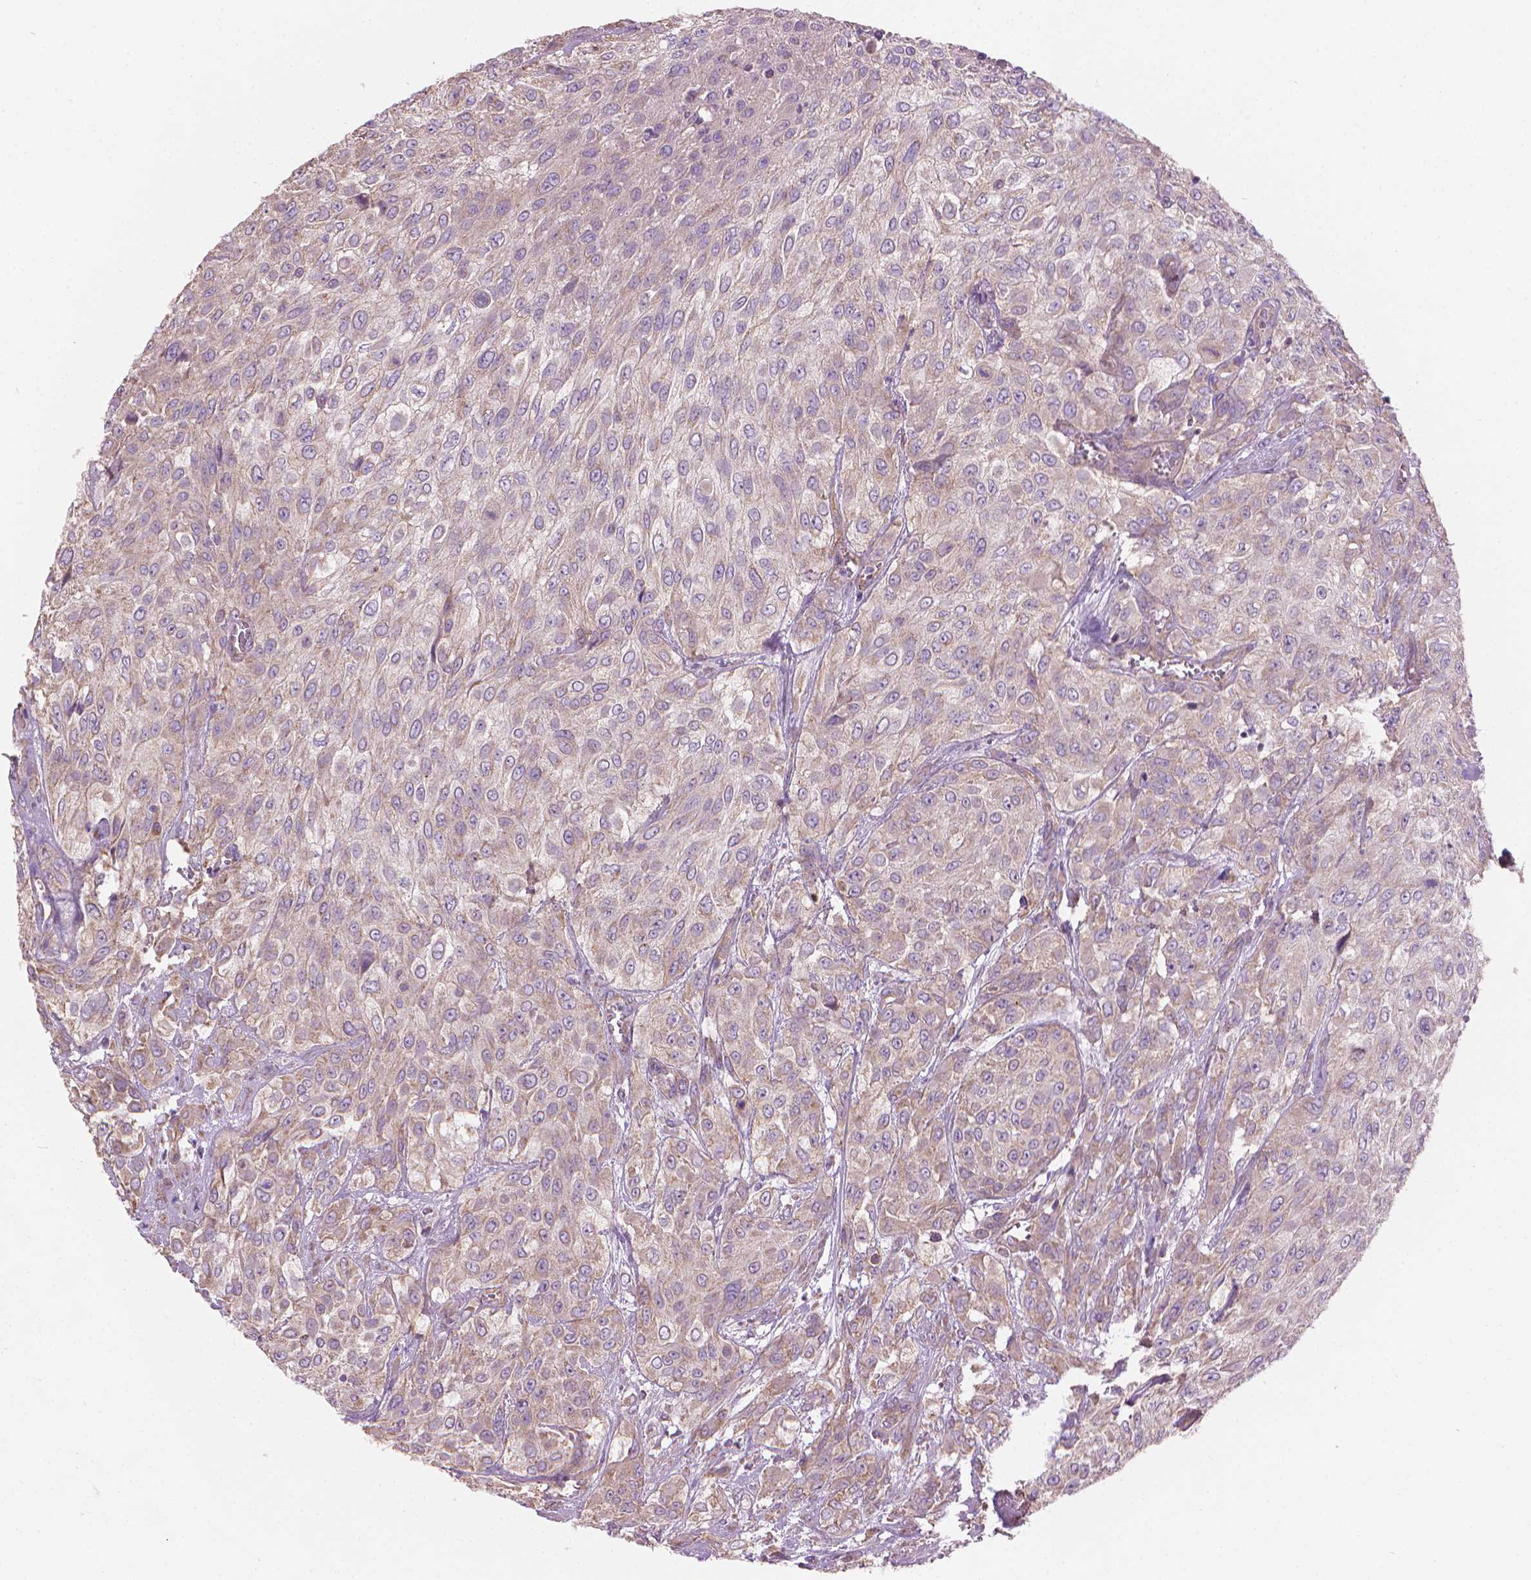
{"staining": {"intensity": "weak", "quantity": ">75%", "location": "cytoplasmic/membranous"}, "tissue": "urothelial cancer", "cell_type": "Tumor cells", "image_type": "cancer", "snomed": [{"axis": "morphology", "description": "Urothelial carcinoma, High grade"}, {"axis": "topography", "description": "Urinary bladder"}], "caption": "Immunohistochemistry (IHC) photomicrograph of urothelial carcinoma (high-grade) stained for a protein (brown), which exhibits low levels of weak cytoplasmic/membranous expression in approximately >75% of tumor cells.", "gene": "TTC29", "patient": {"sex": "male", "age": 57}}